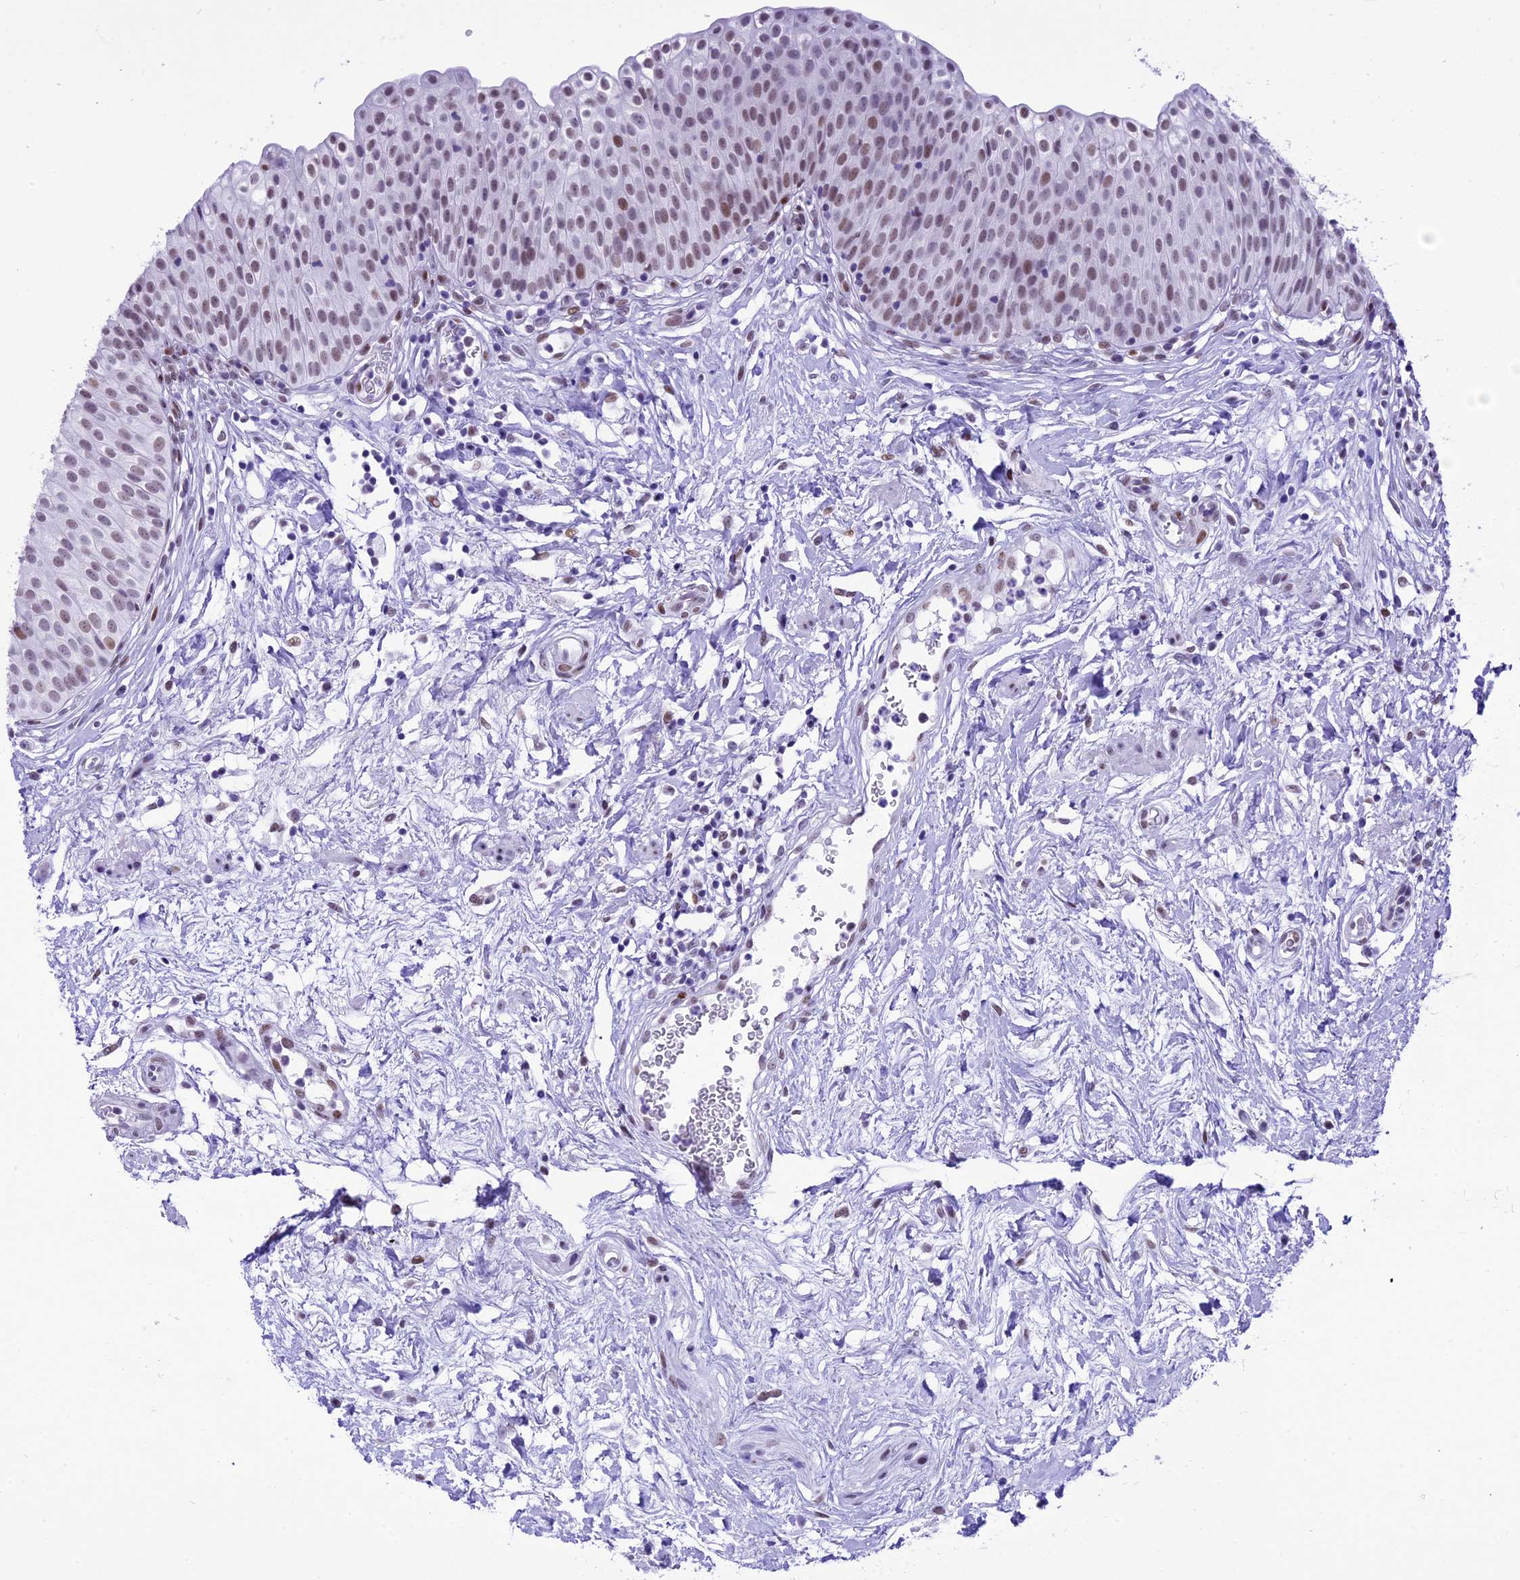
{"staining": {"intensity": "moderate", "quantity": "25%-75%", "location": "nuclear"}, "tissue": "urinary bladder", "cell_type": "Urothelial cells", "image_type": "normal", "snomed": [{"axis": "morphology", "description": "Normal tissue, NOS"}, {"axis": "topography", "description": "Urinary bladder"}], "caption": "Immunohistochemical staining of unremarkable urinary bladder displays medium levels of moderate nuclear staining in about 25%-75% of urothelial cells. (DAB = brown stain, brightfield microscopy at high magnification).", "gene": "RPS6KB1", "patient": {"sex": "male", "age": 55}}